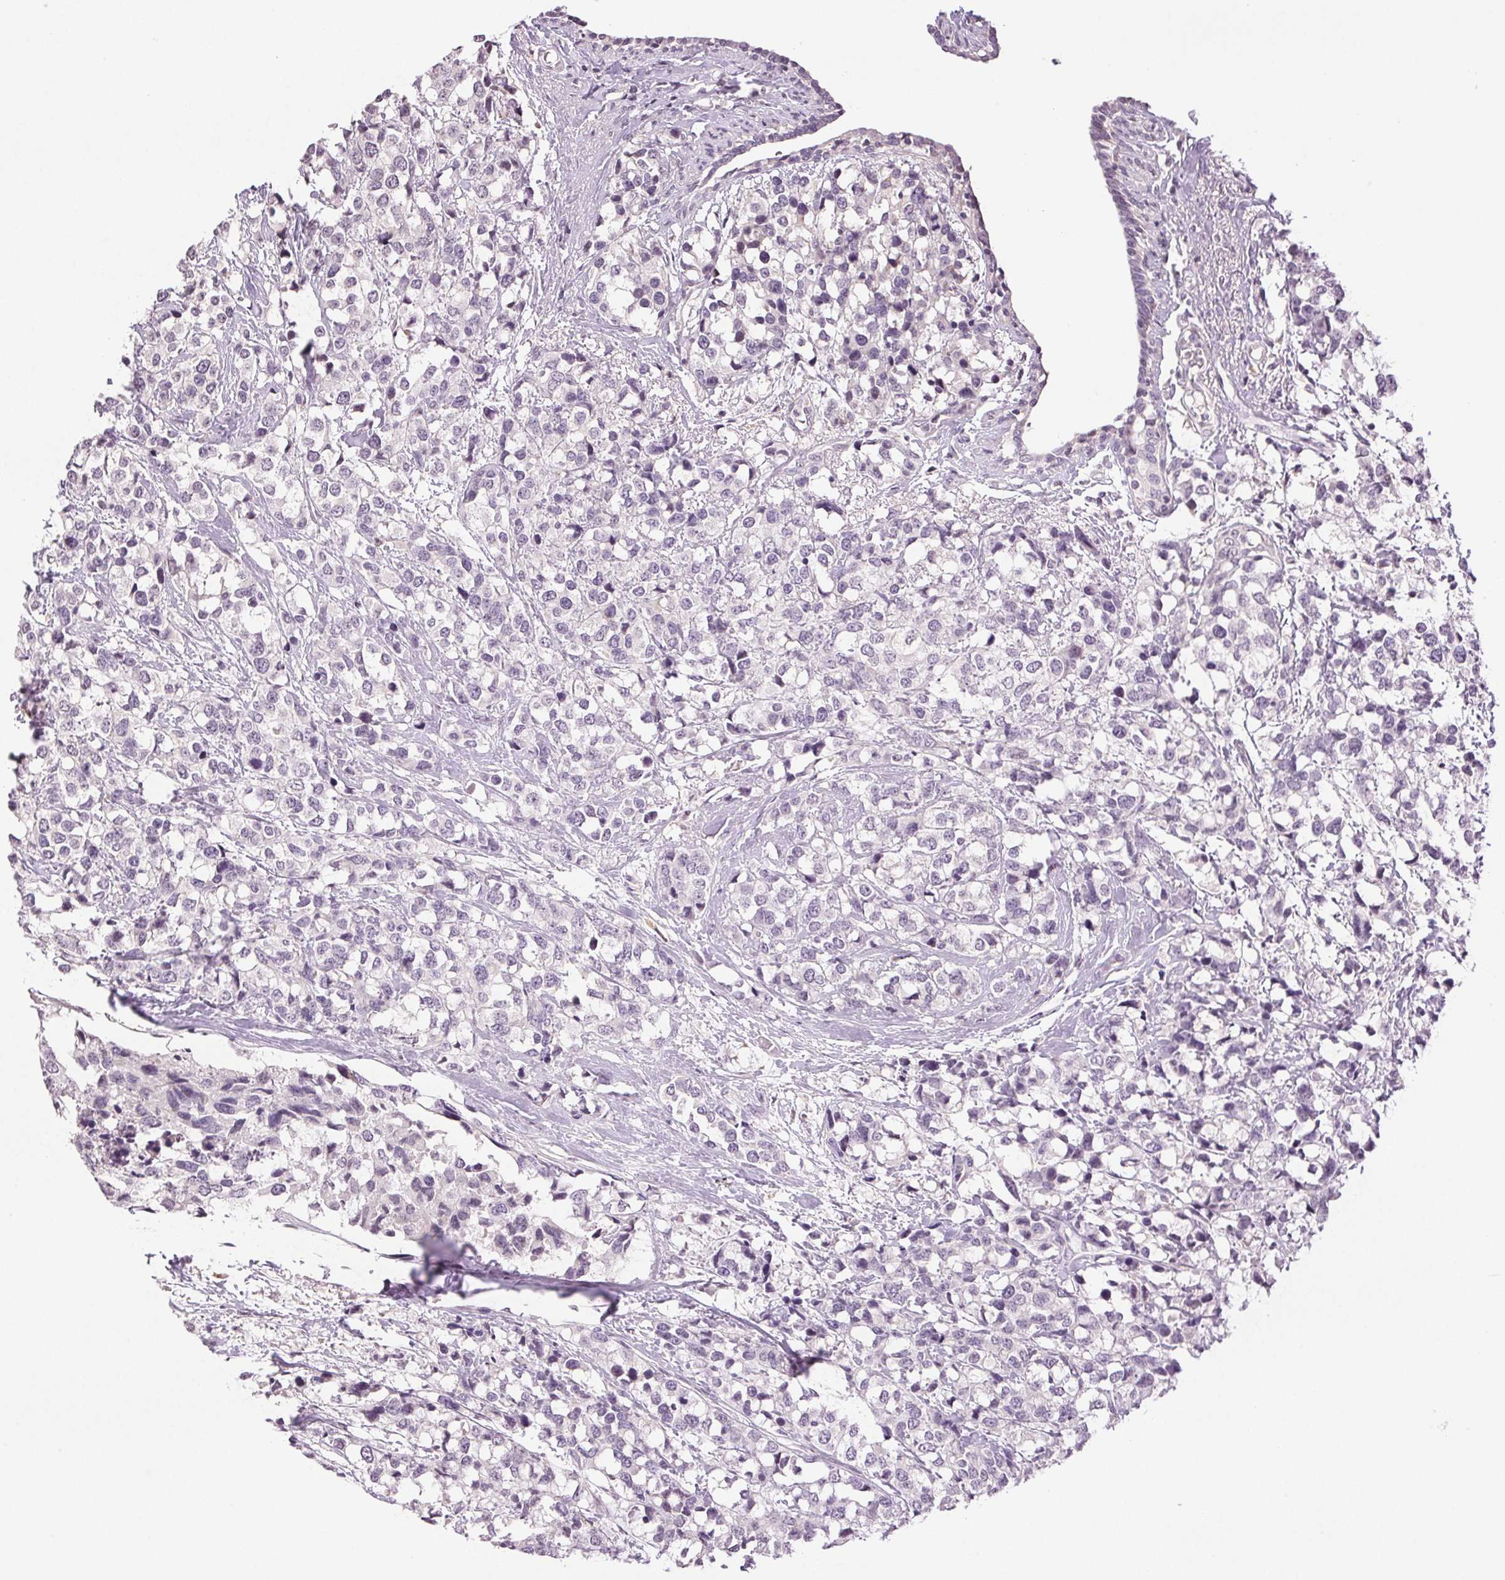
{"staining": {"intensity": "negative", "quantity": "none", "location": "none"}, "tissue": "breast cancer", "cell_type": "Tumor cells", "image_type": "cancer", "snomed": [{"axis": "morphology", "description": "Lobular carcinoma"}, {"axis": "topography", "description": "Breast"}], "caption": "High magnification brightfield microscopy of lobular carcinoma (breast) stained with DAB (brown) and counterstained with hematoxylin (blue): tumor cells show no significant expression.", "gene": "TNNT3", "patient": {"sex": "female", "age": 59}}